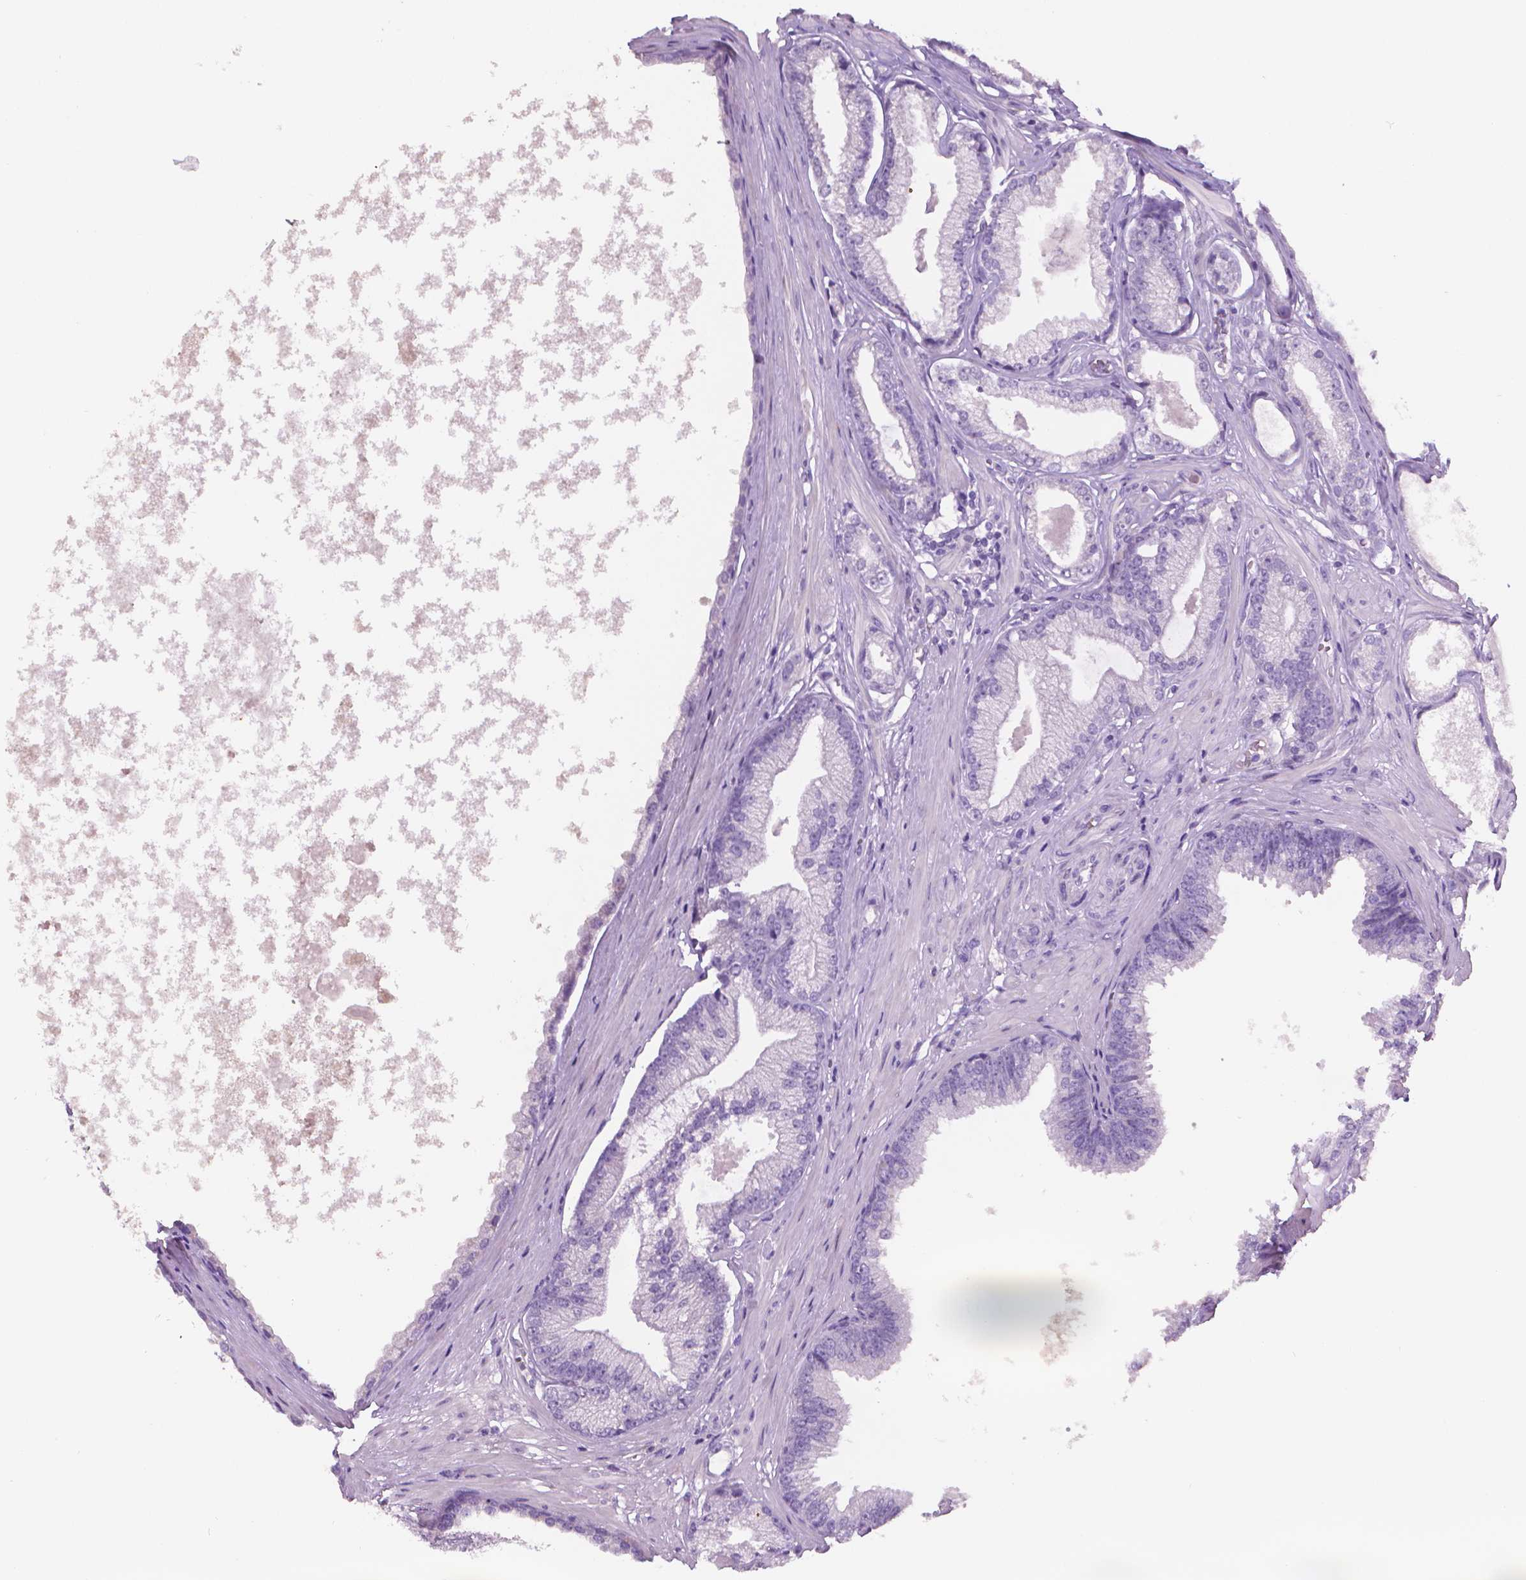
{"staining": {"intensity": "negative", "quantity": "none", "location": "none"}, "tissue": "prostate cancer", "cell_type": "Tumor cells", "image_type": "cancer", "snomed": [{"axis": "morphology", "description": "Adenocarcinoma, Low grade"}, {"axis": "topography", "description": "Prostate"}], "caption": "An immunohistochemistry histopathology image of prostate cancer (low-grade adenocarcinoma) is shown. There is no staining in tumor cells of prostate cancer (low-grade adenocarcinoma).", "gene": "TNNI2", "patient": {"sex": "male", "age": 64}}